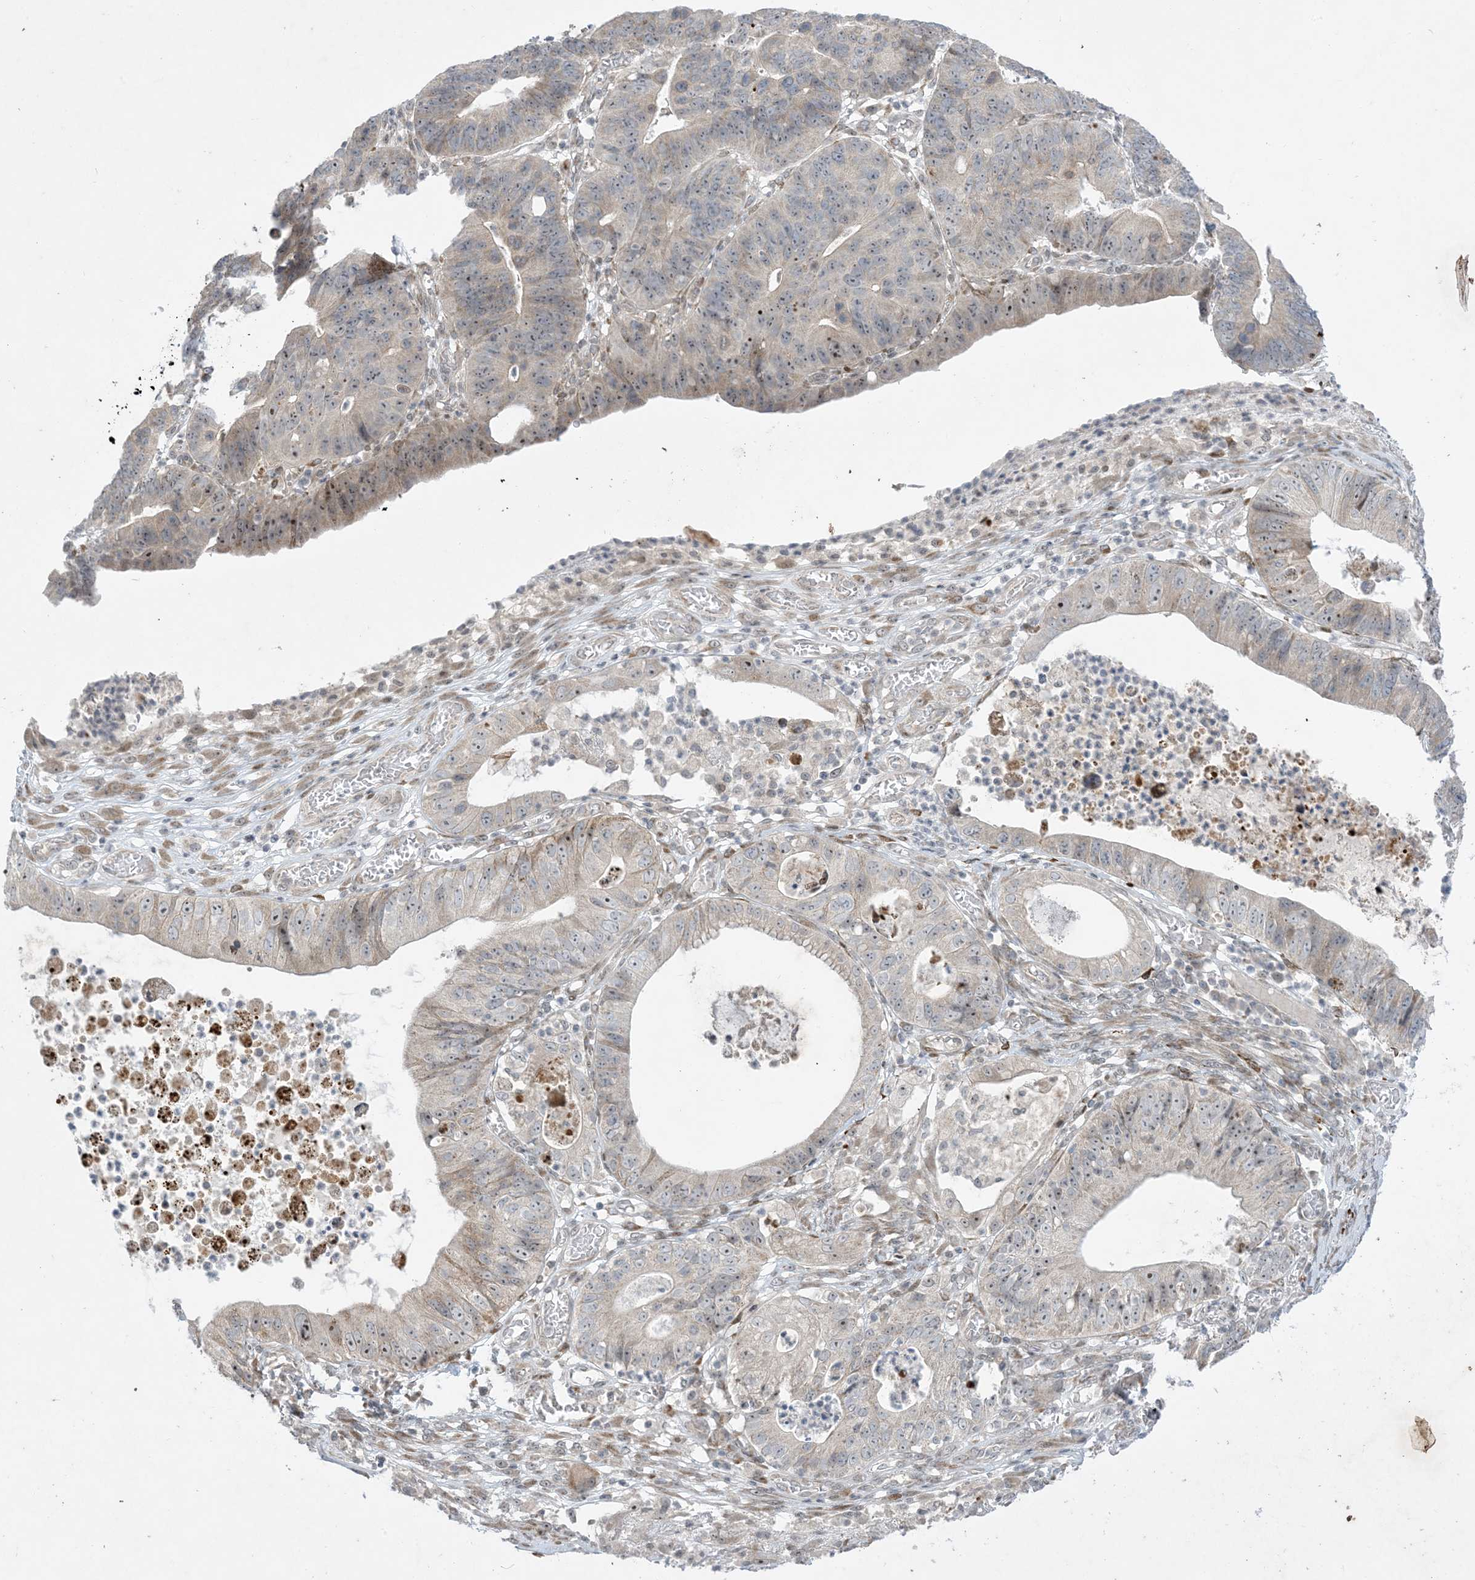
{"staining": {"intensity": "weak", "quantity": "<25%", "location": "cytoplasmic/membranous,nuclear"}, "tissue": "stomach cancer", "cell_type": "Tumor cells", "image_type": "cancer", "snomed": [{"axis": "morphology", "description": "Adenocarcinoma, NOS"}, {"axis": "topography", "description": "Stomach"}], "caption": "The image exhibits no staining of tumor cells in stomach cancer (adenocarcinoma). Nuclei are stained in blue.", "gene": "SOGA3", "patient": {"sex": "male", "age": 59}}